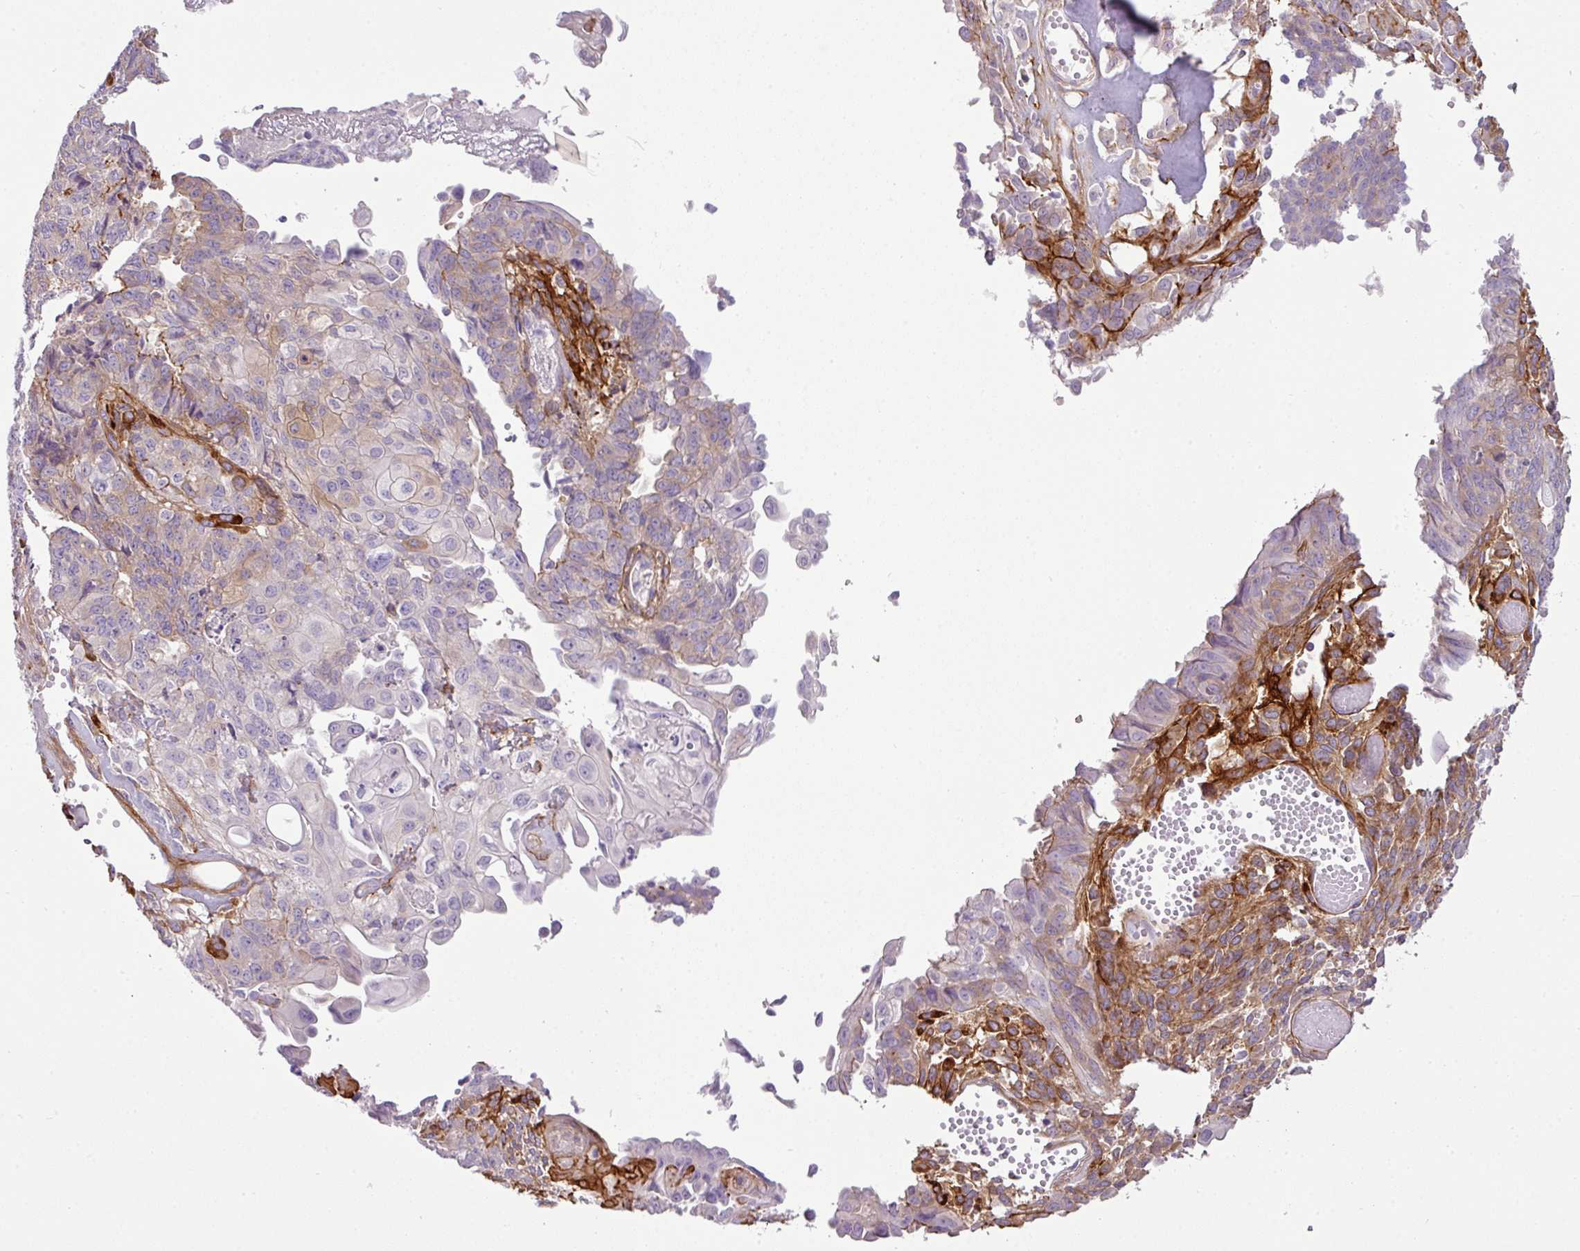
{"staining": {"intensity": "weak", "quantity": "<25%", "location": "cytoplasmic/membranous"}, "tissue": "endometrial cancer", "cell_type": "Tumor cells", "image_type": "cancer", "snomed": [{"axis": "morphology", "description": "Adenocarcinoma, NOS"}, {"axis": "topography", "description": "Endometrium"}], "caption": "A high-resolution histopathology image shows IHC staining of endometrial cancer (adenocarcinoma), which shows no significant expression in tumor cells. The staining was performed using DAB to visualize the protein expression in brown, while the nuclei were stained in blue with hematoxylin (Magnification: 20x).", "gene": "PARD6G", "patient": {"sex": "female", "age": 32}}